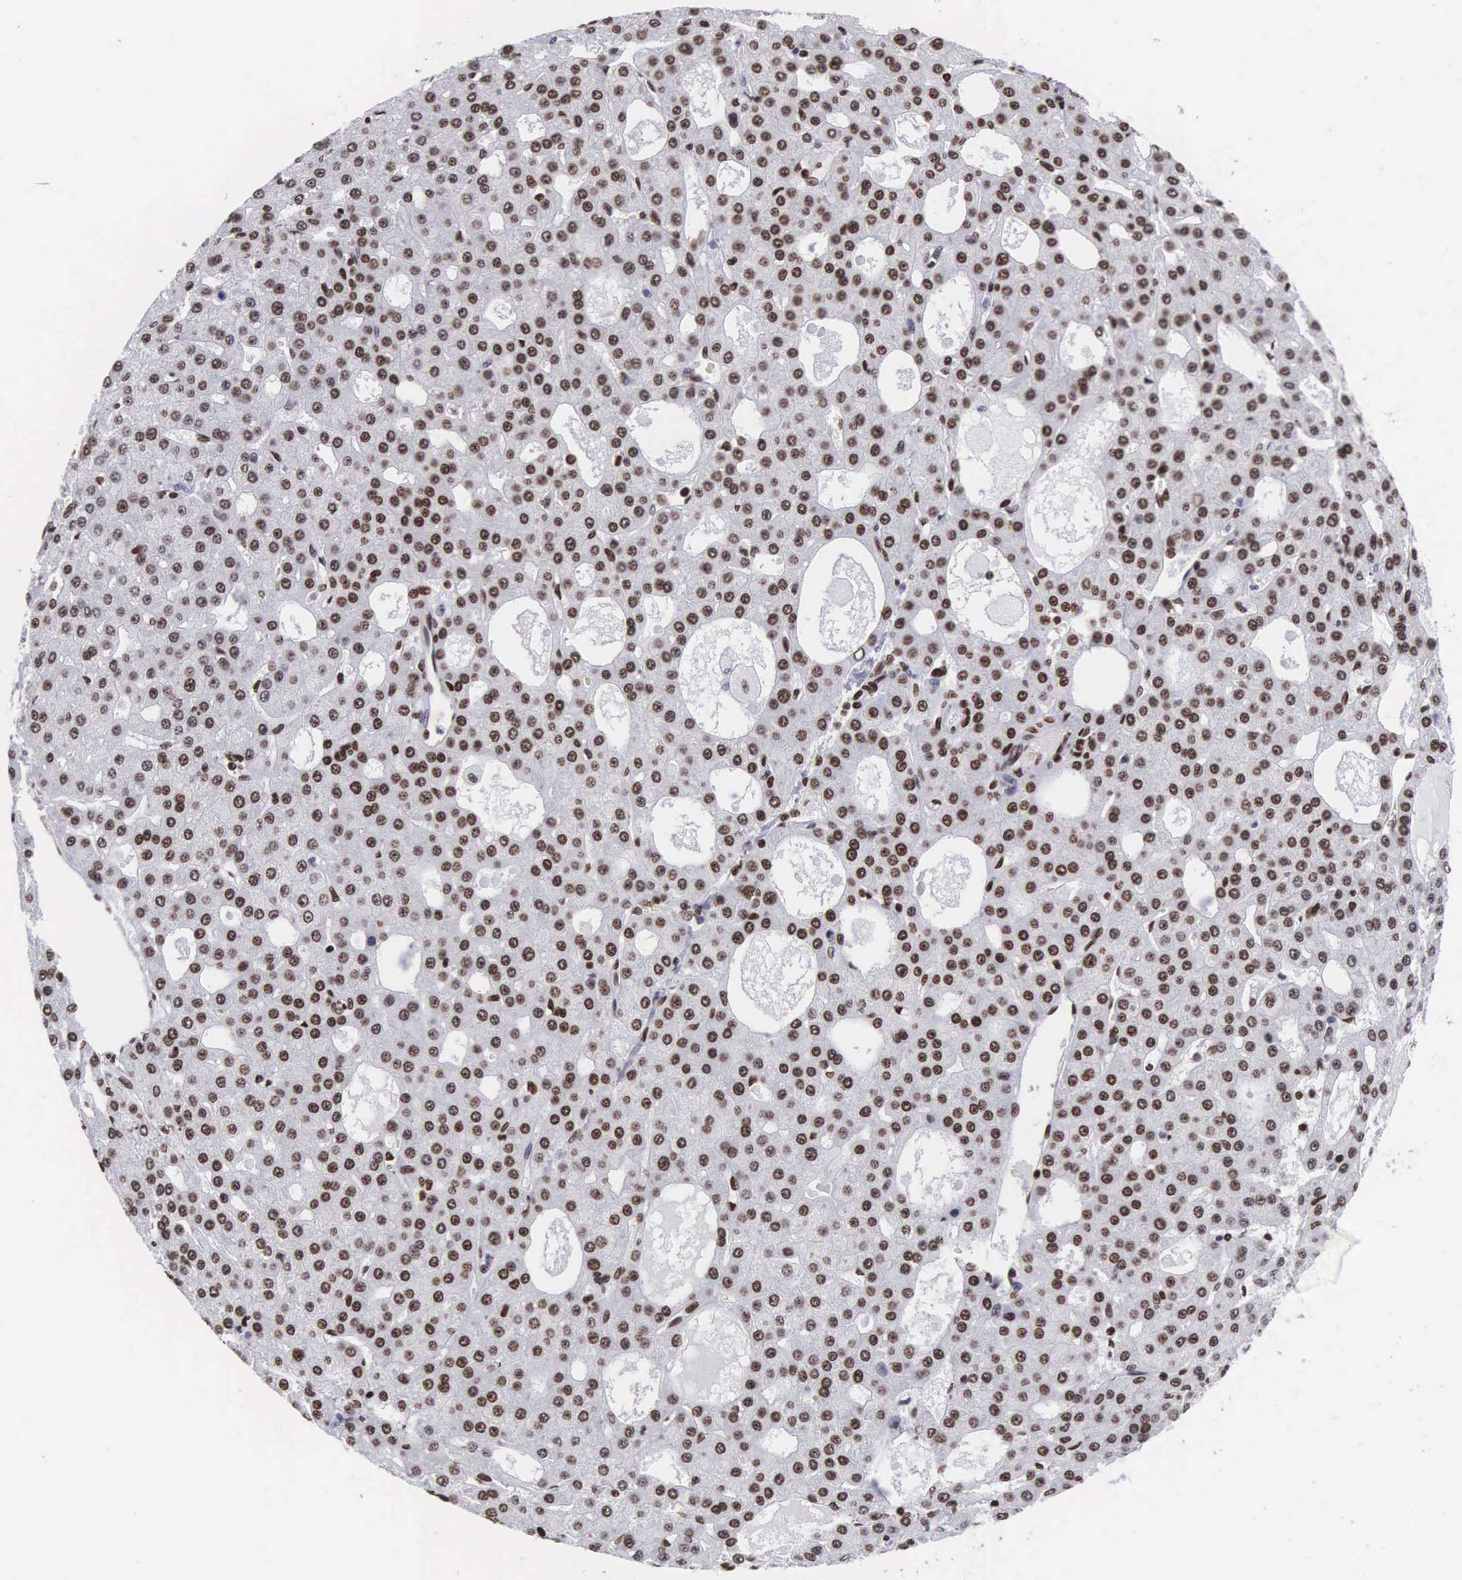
{"staining": {"intensity": "moderate", "quantity": ">75%", "location": "nuclear"}, "tissue": "liver cancer", "cell_type": "Tumor cells", "image_type": "cancer", "snomed": [{"axis": "morphology", "description": "Carcinoma, Hepatocellular, NOS"}, {"axis": "topography", "description": "Liver"}], "caption": "Brown immunohistochemical staining in liver cancer shows moderate nuclear positivity in about >75% of tumor cells.", "gene": "MECP2", "patient": {"sex": "male", "age": 47}}